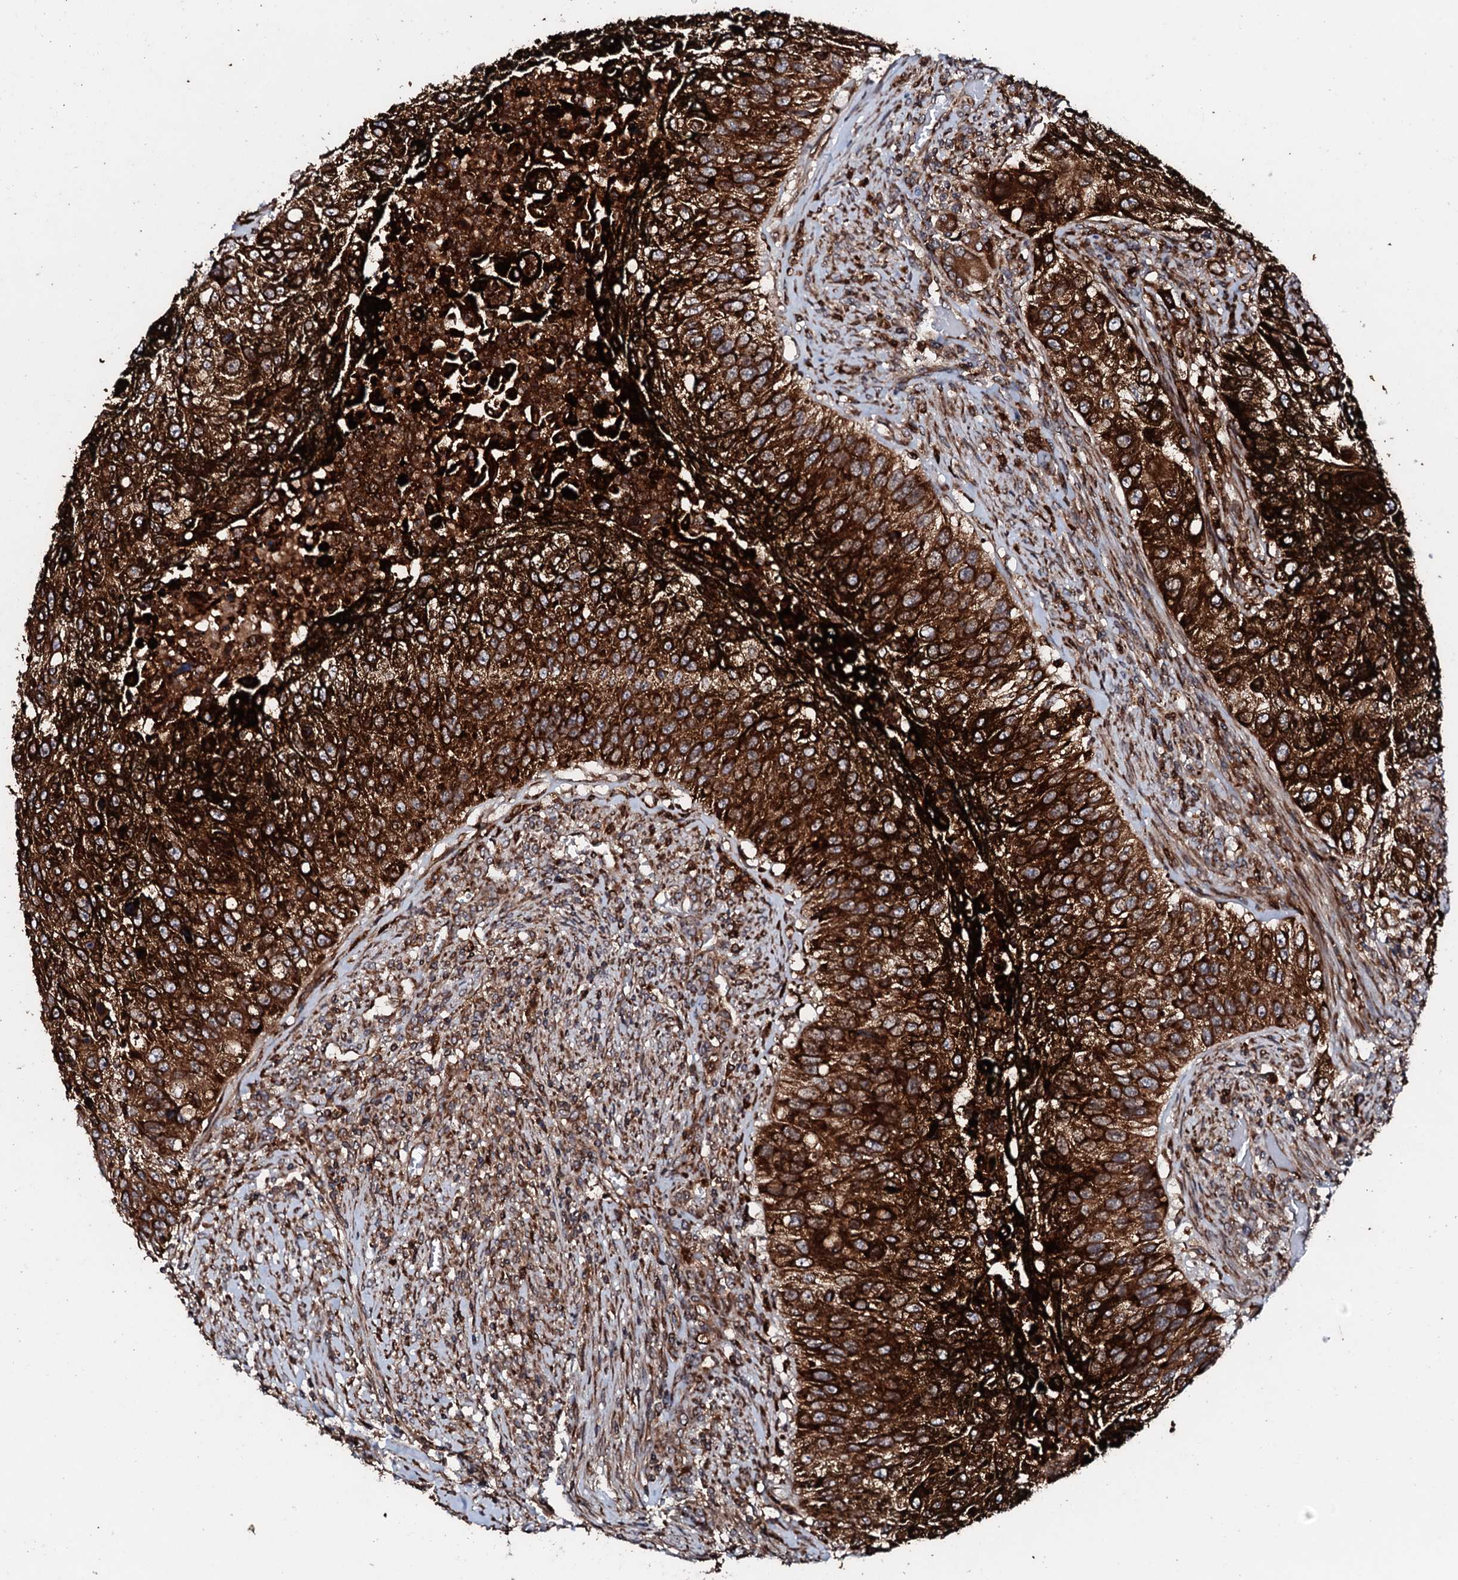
{"staining": {"intensity": "strong", "quantity": ">75%", "location": "cytoplasmic/membranous"}, "tissue": "urothelial cancer", "cell_type": "Tumor cells", "image_type": "cancer", "snomed": [{"axis": "morphology", "description": "Urothelial carcinoma, High grade"}, {"axis": "topography", "description": "Urinary bladder"}], "caption": "The micrograph reveals immunohistochemical staining of urothelial cancer. There is strong cytoplasmic/membranous staining is appreciated in about >75% of tumor cells.", "gene": "SDHAF2", "patient": {"sex": "female", "age": 60}}